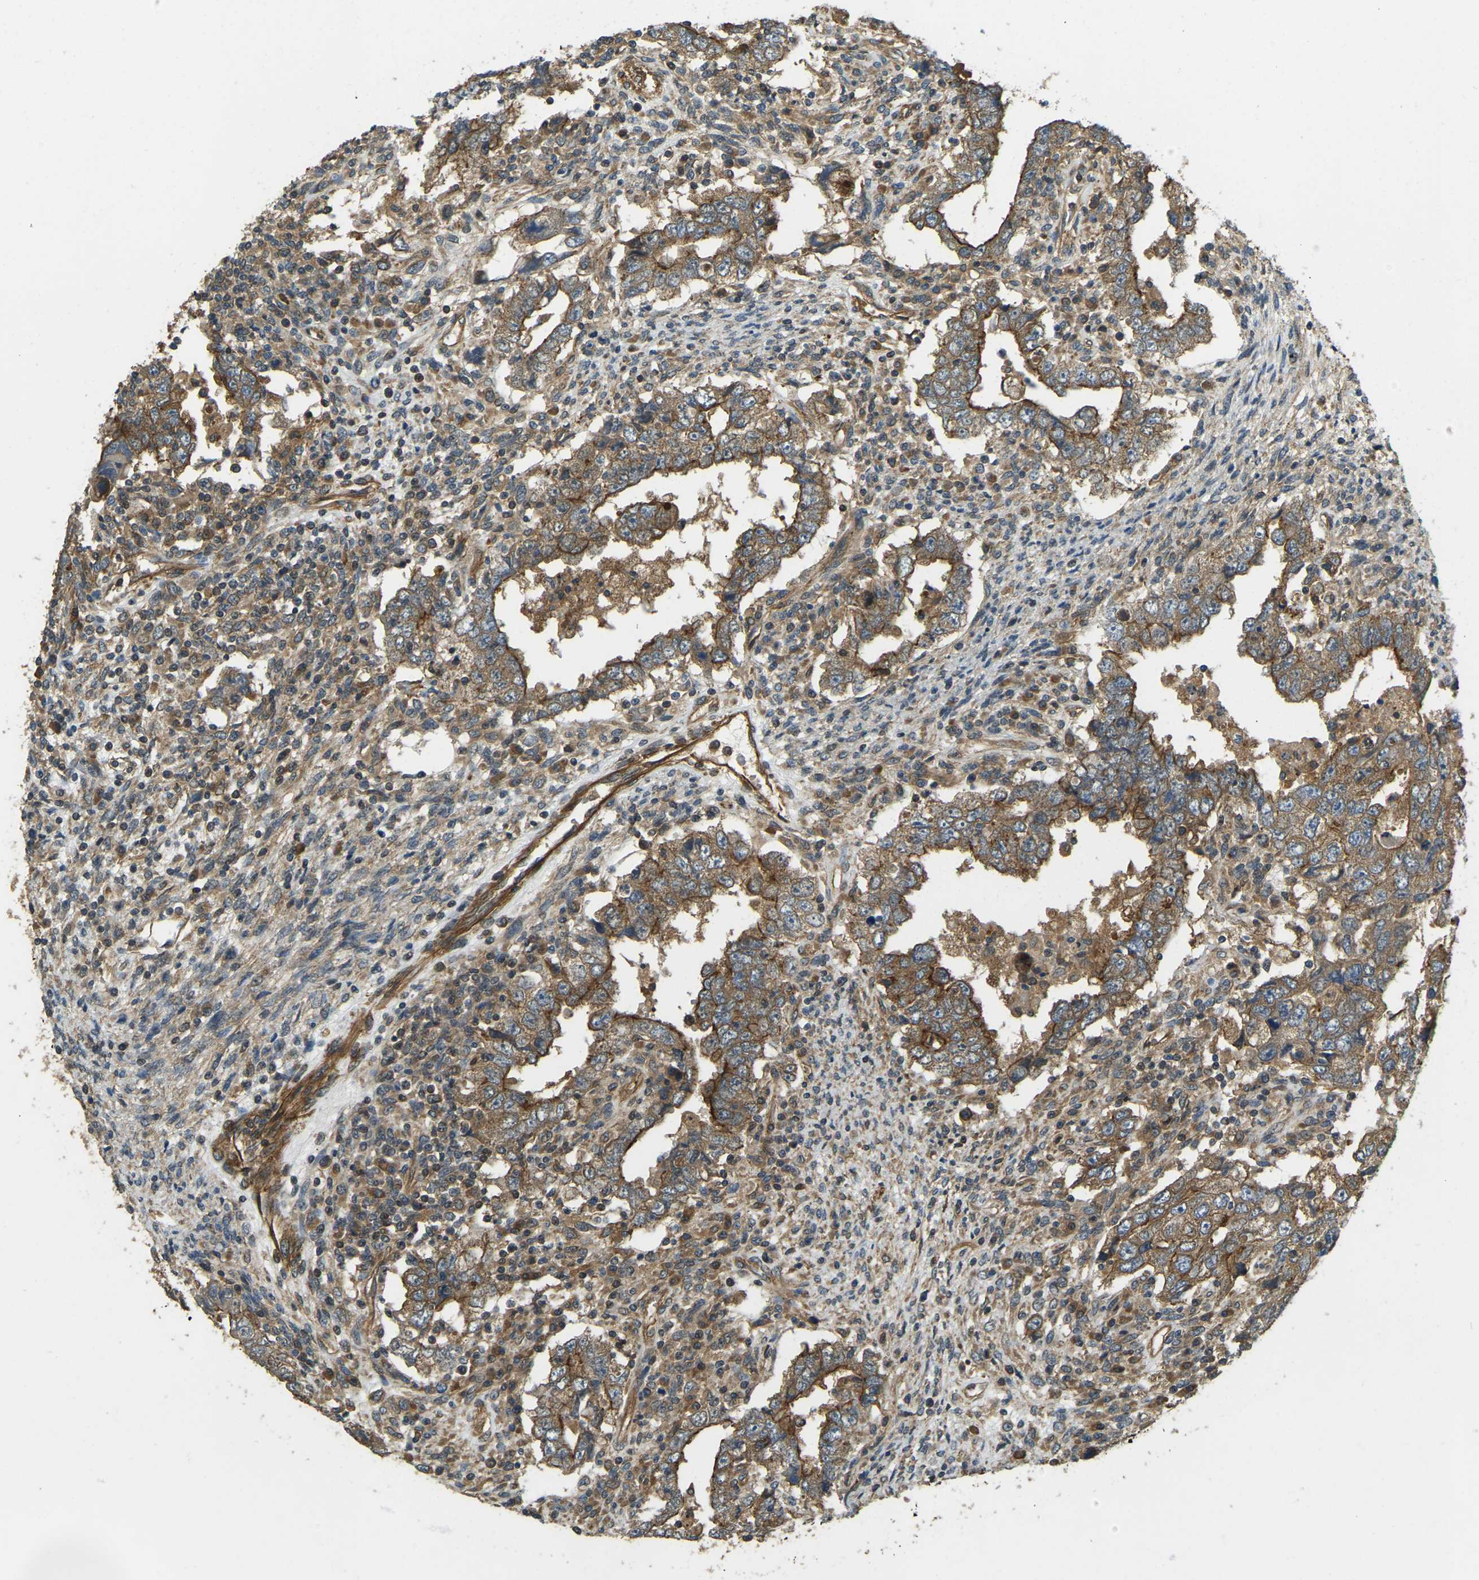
{"staining": {"intensity": "moderate", "quantity": ">75%", "location": "cytoplasmic/membranous"}, "tissue": "testis cancer", "cell_type": "Tumor cells", "image_type": "cancer", "snomed": [{"axis": "morphology", "description": "Carcinoma, Embryonal, NOS"}, {"axis": "topography", "description": "Testis"}], "caption": "Embryonal carcinoma (testis) was stained to show a protein in brown. There is medium levels of moderate cytoplasmic/membranous staining in approximately >75% of tumor cells. Nuclei are stained in blue.", "gene": "ERGIC1", "patient": {"sex": "male", "age": 26}}